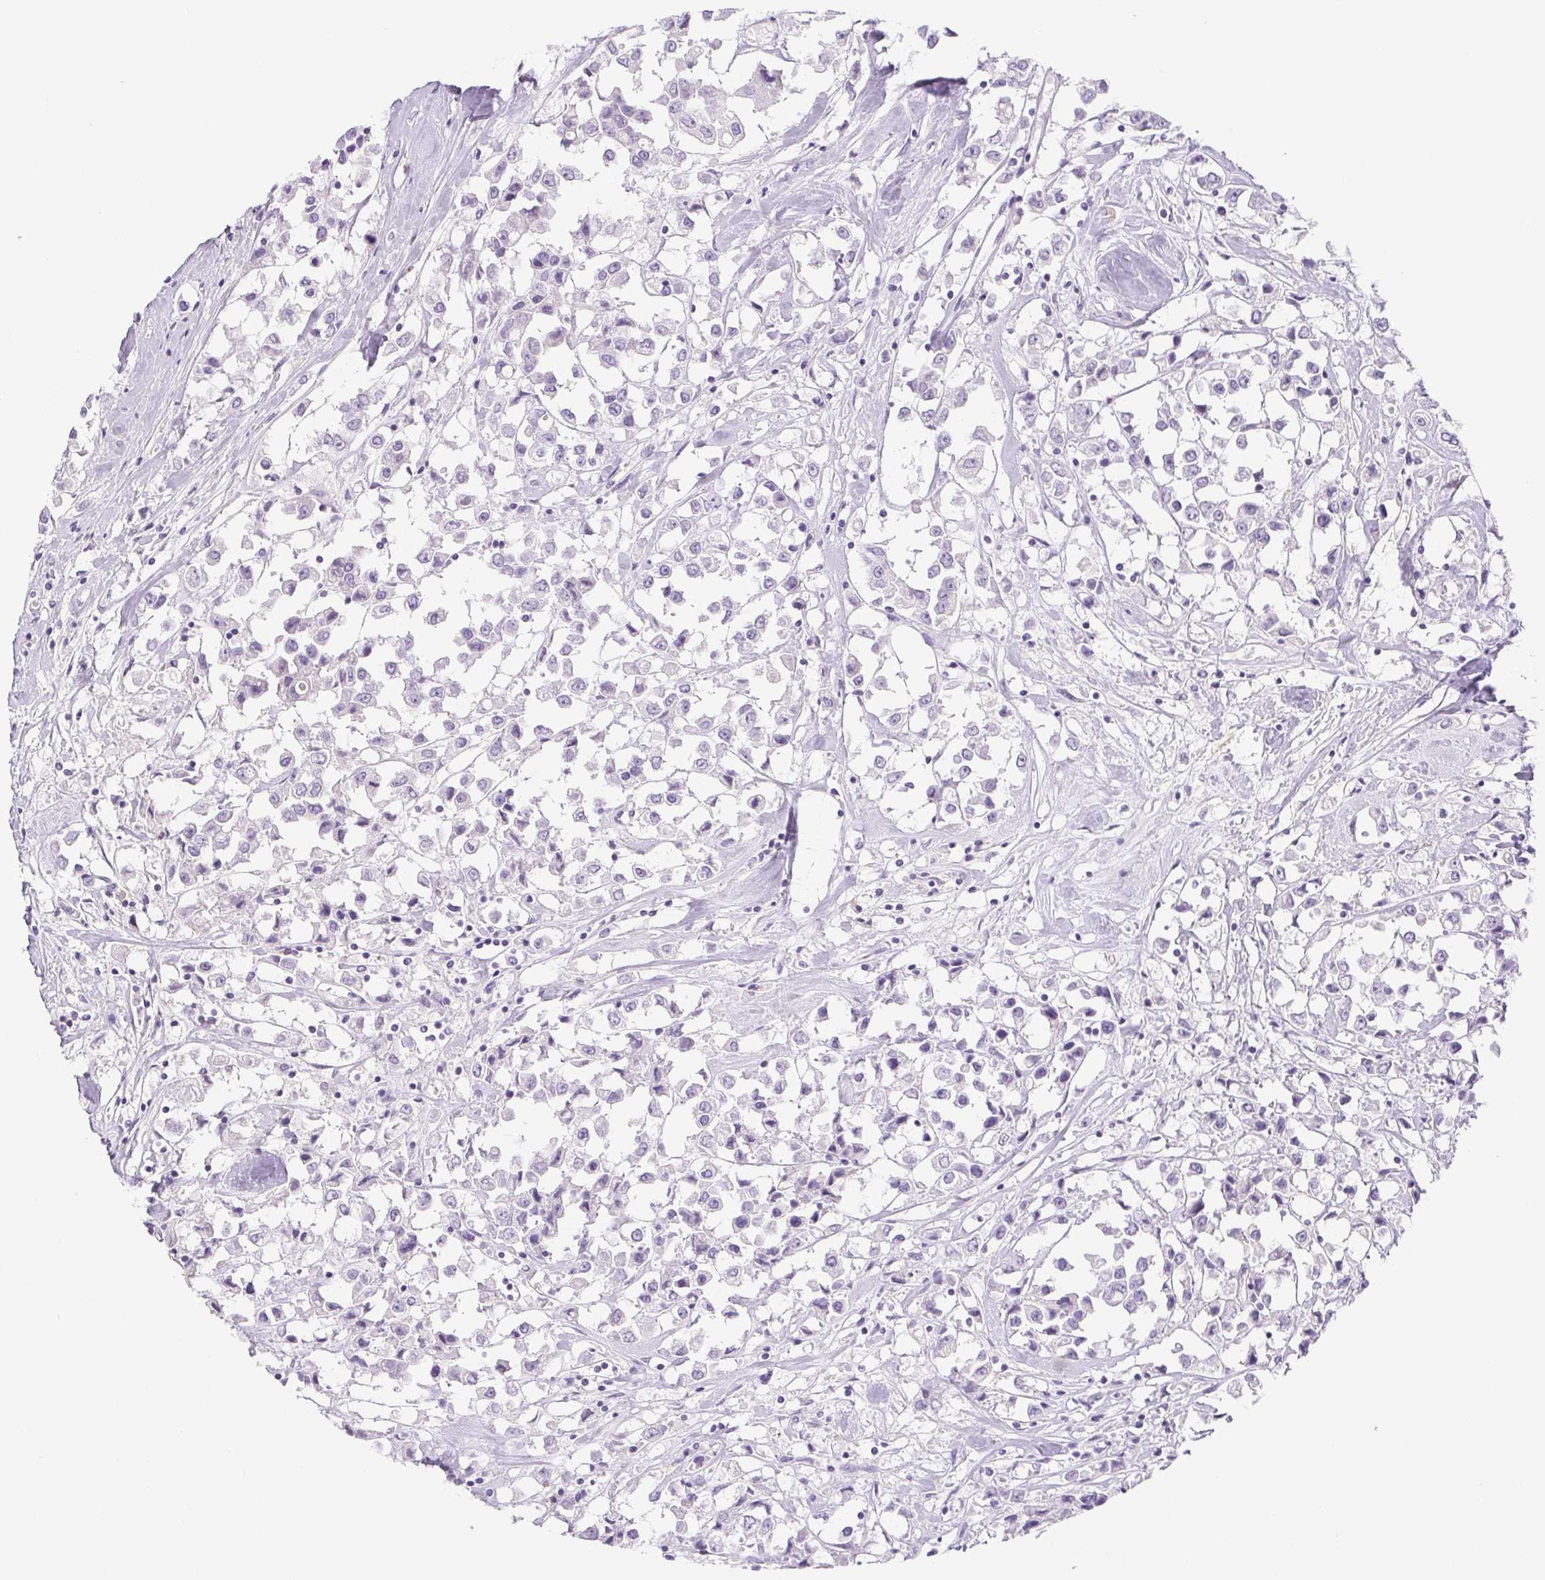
{"staining": {"intensity": "negative", "quantity": "none", "location": "none"}, "tissue": "breast cancer", "cell_type": "Tumor cells", "image_type": "cancer", "snomed": [{"axis": "morphology", "description": "Duct carcinoma"}, {"axis": "topography", "description": "Breast"}], "caption": "Immunohistochemistry (IHC) of breast invasive ductal carcinoma shows no staining in tumor cells.", "gene": "HLA-G", "patient": {"sex": "female", "age": 61}}